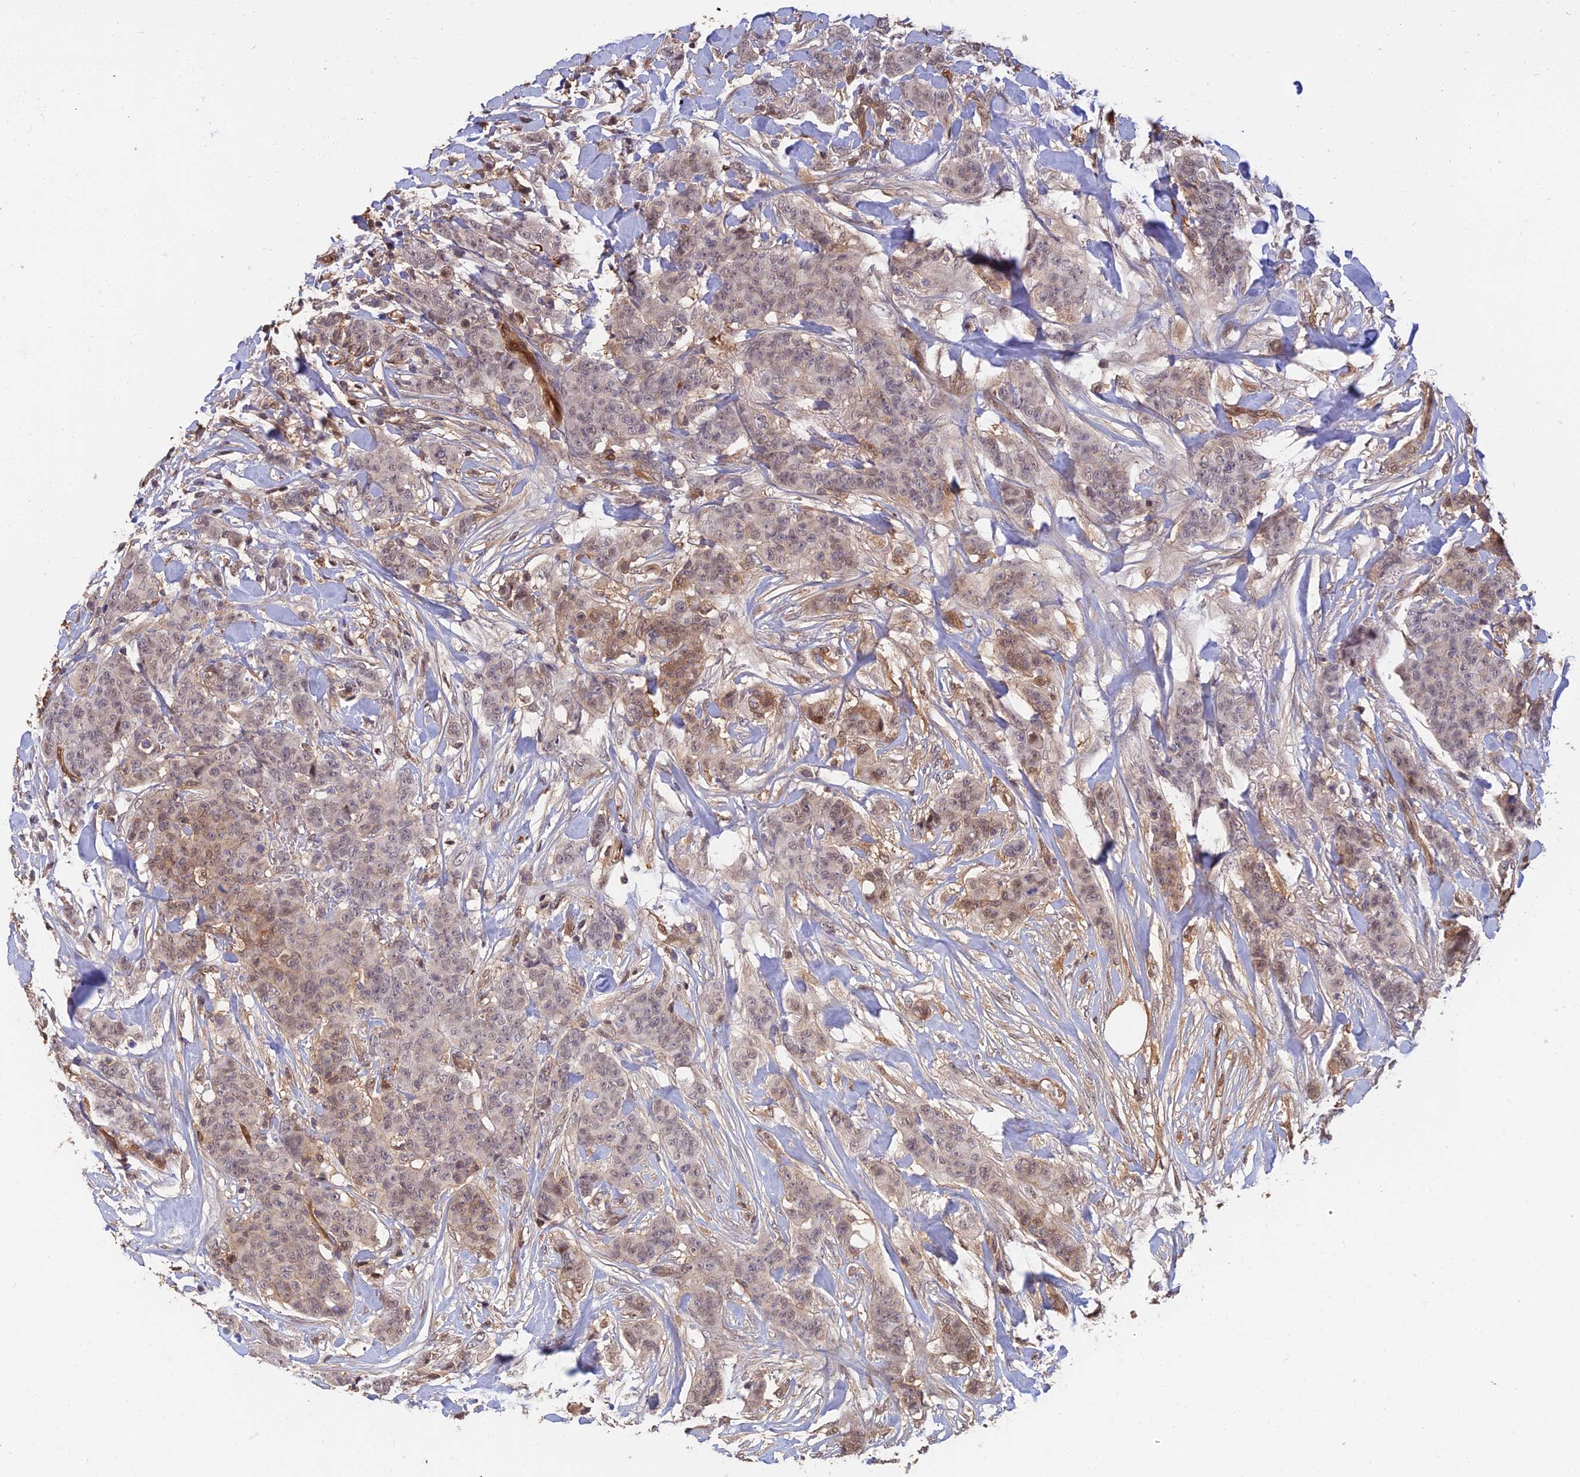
{"staining": {"intensity": "weak", "quantity": "25%-75%", "location": "cytoplasmic/membranous,nuclear"}, "tissue": "breast cancer", "cell_type": "Tumor cells", "image_type": "cancer", "snomed": [{"axis": "morphology", "description": "Duct carcinoma"}, {"axis": "topography", "description": "Breast"}], "caption": "Immunohistochemical staining of human breast cancer reveals weak cytoplasmic/membranous and nuclear protein positivity in approximately 25%-75% of tumor cells.", "gene": "LRRN3", "patient": {"sex": "female", "age": 40}}